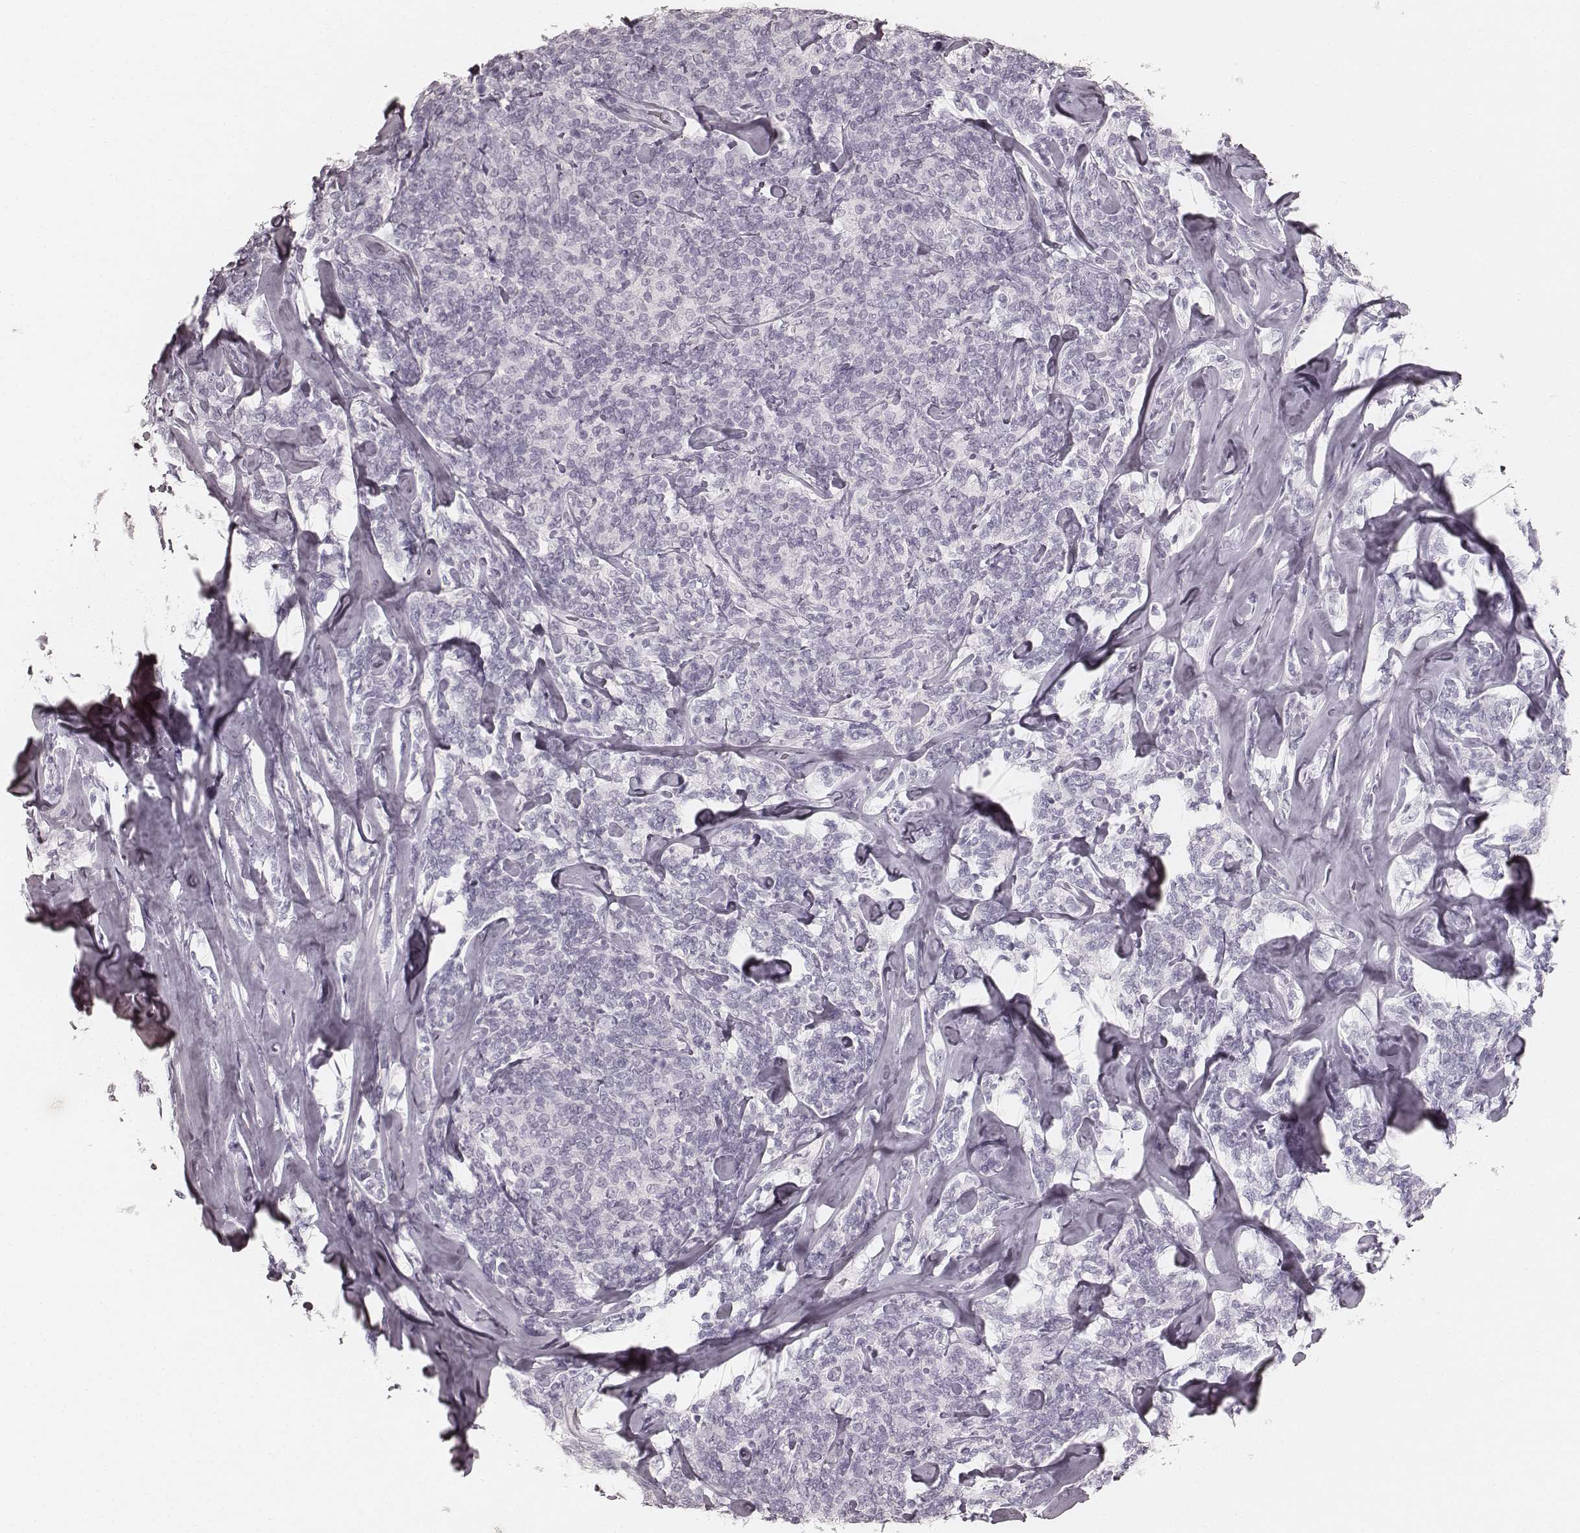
{"staining": {"intensity": "negative", "quantity": "none", "location": "none"}, "tissue": "lymphoma", "cell_type": "Tumor cells", "image_type": "cancer", "snomed": [{"axis": "morphology", "description": "Malignant lymphoma, non-Hodgkin's type, Low grade"}, {"axis": "topography", "description": "Lymph node"}], "caption": "A high-resolution micrograph shows immunohistochemistry (IHC) staining of malignant lymphoma, non-Hodgkin's type (low-grade), which demonstrates no significant staining in tumor cells.", "gene": "KRT34", "patient": {"sex": "female", "age": 56}}